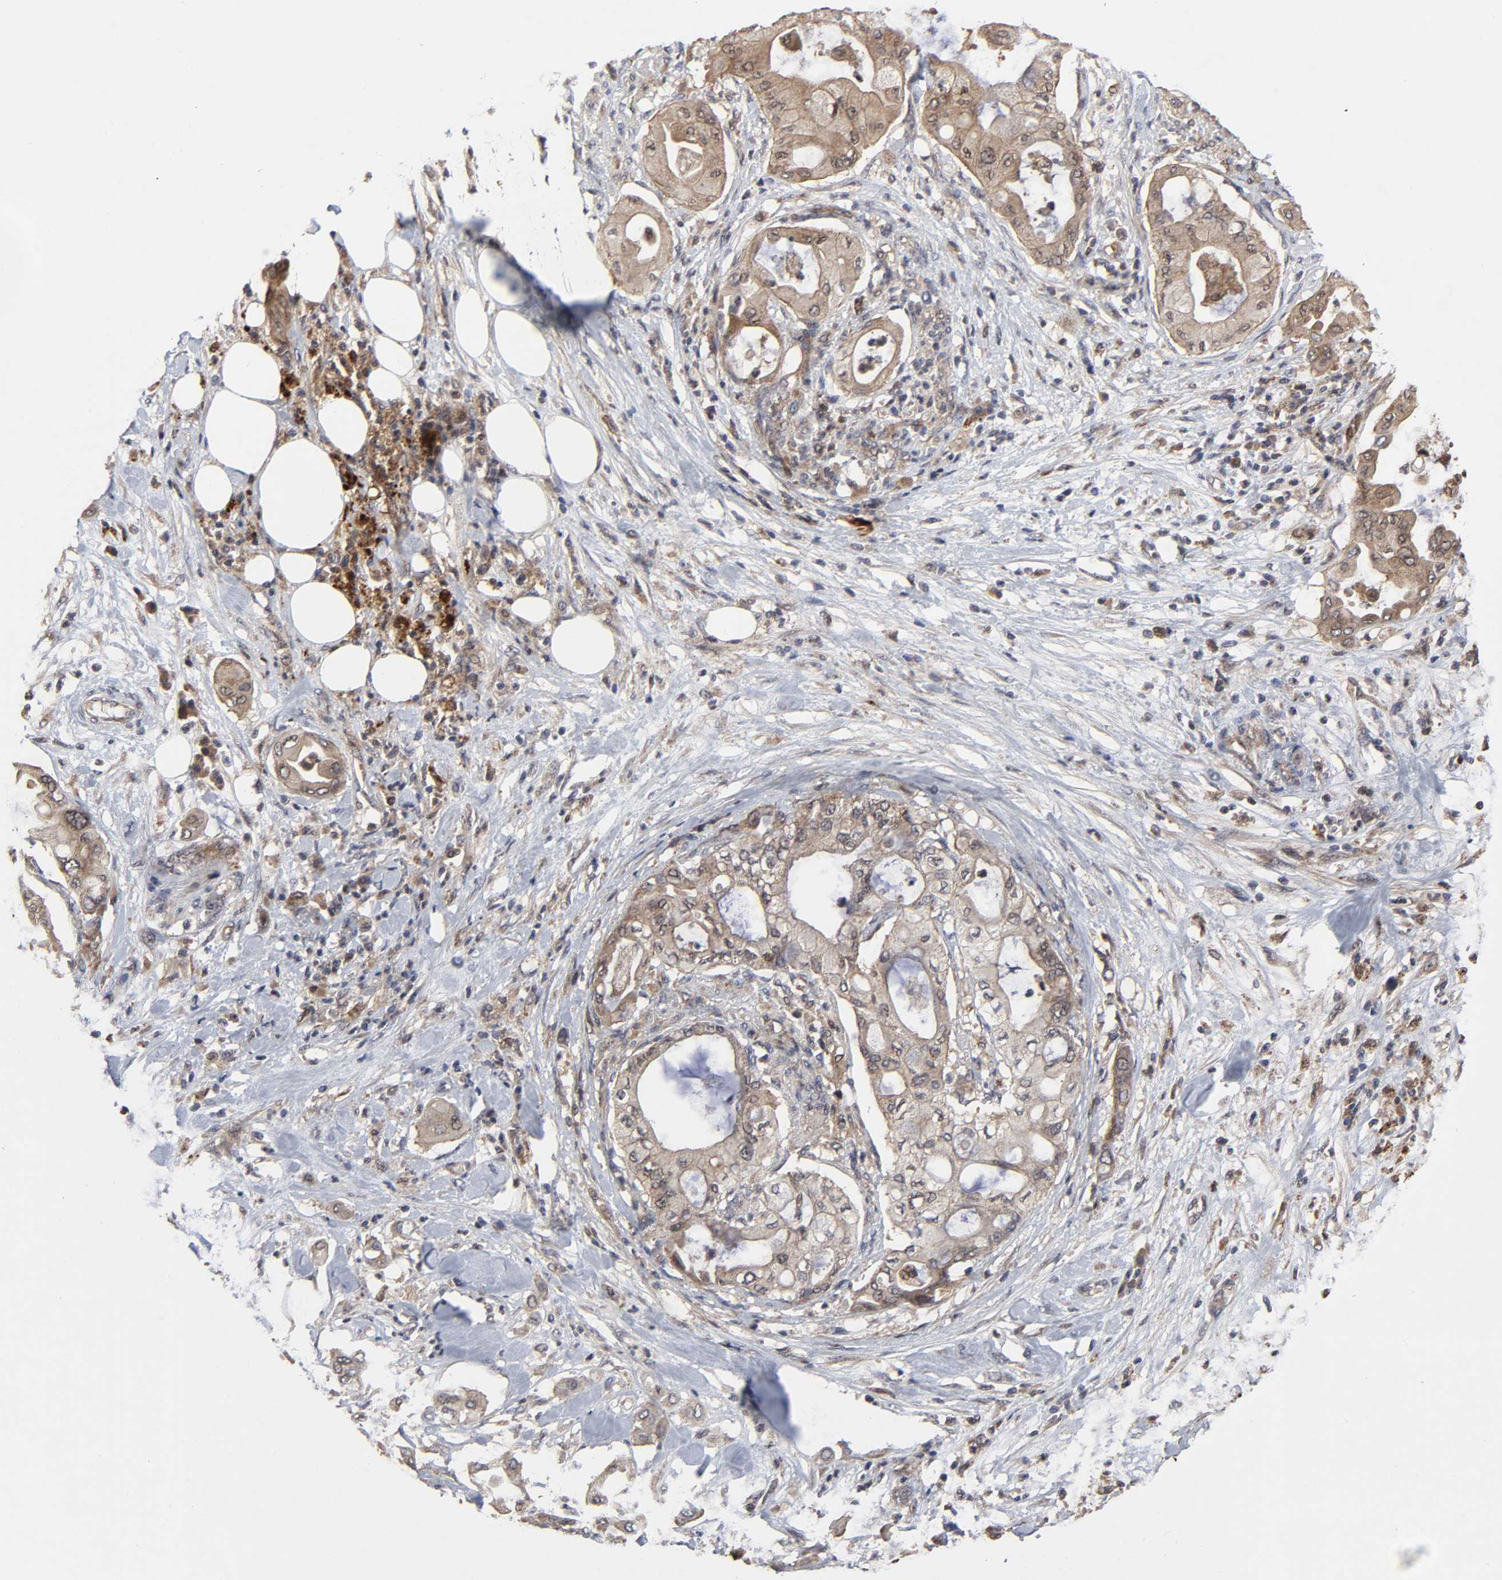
{"staining": {"intensity": "weak", "quantity": ">75%", "location": "cytoplasmic/membranous,nuclear"}, "tissue": "pancreatic cancer", "cell_type": "Tumor cells", "image_type": "cancer", "snomed": [{"axis": "morphology", "description": "Adenocarcinoma, NOS"}, {"axis": "morphology", "description": "Adenocarcinoma, metastatic, NOS"}, {"axis": "topography", "description": "Lymph node"}, {"axis": "topography", "description": "Pancreas"}, {"axis": "topography", "description": "Duodenum"}], "caption": "Tumor cells demonstrate low levels of weak cytoplasmic/membranous and nuclear expression in approximately >75% of cells in human metastatic adenocarcinoma (pancreatic).", "gene": "CASP9", "patient": {"sex": "female", "age": 64}}